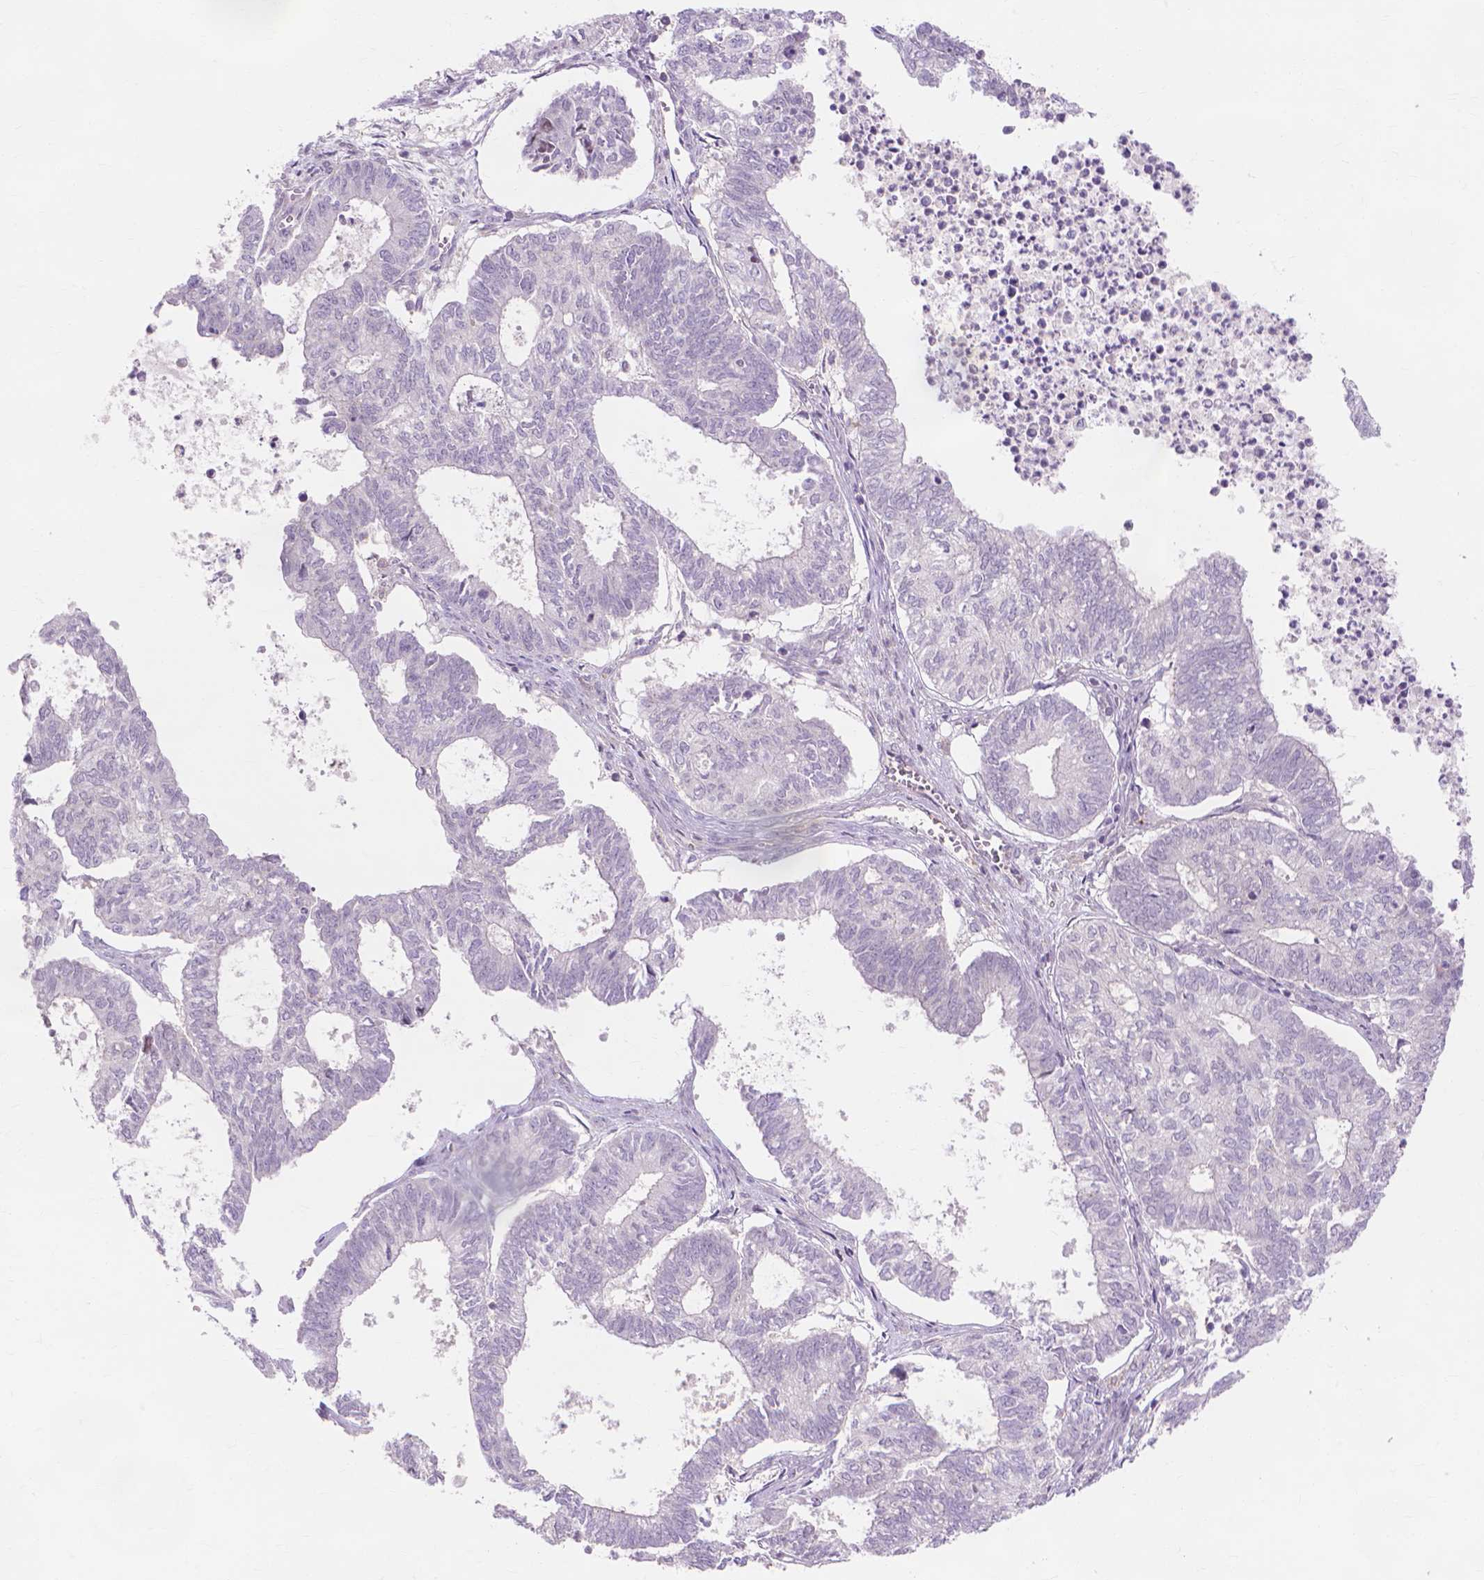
{"staining": {"intensity": "negative", "quantity": "none", "location": "none"}, "tissue": "ovarian cancer", "cell_type": "Tumor cells", "image_type": "cancer", "snomed": [{"axis": "morphology", "description": "Carcinoma, endometroid"}, {"axis": "topography", "description": "Ovary"}], "caption": "Immunohistochemical staining of endometroid carcinoma (ovarian) reveals no significant staining in tumor cells.", "gene": "PRDM13", "patient": {"sex": "female", "age": 64}}